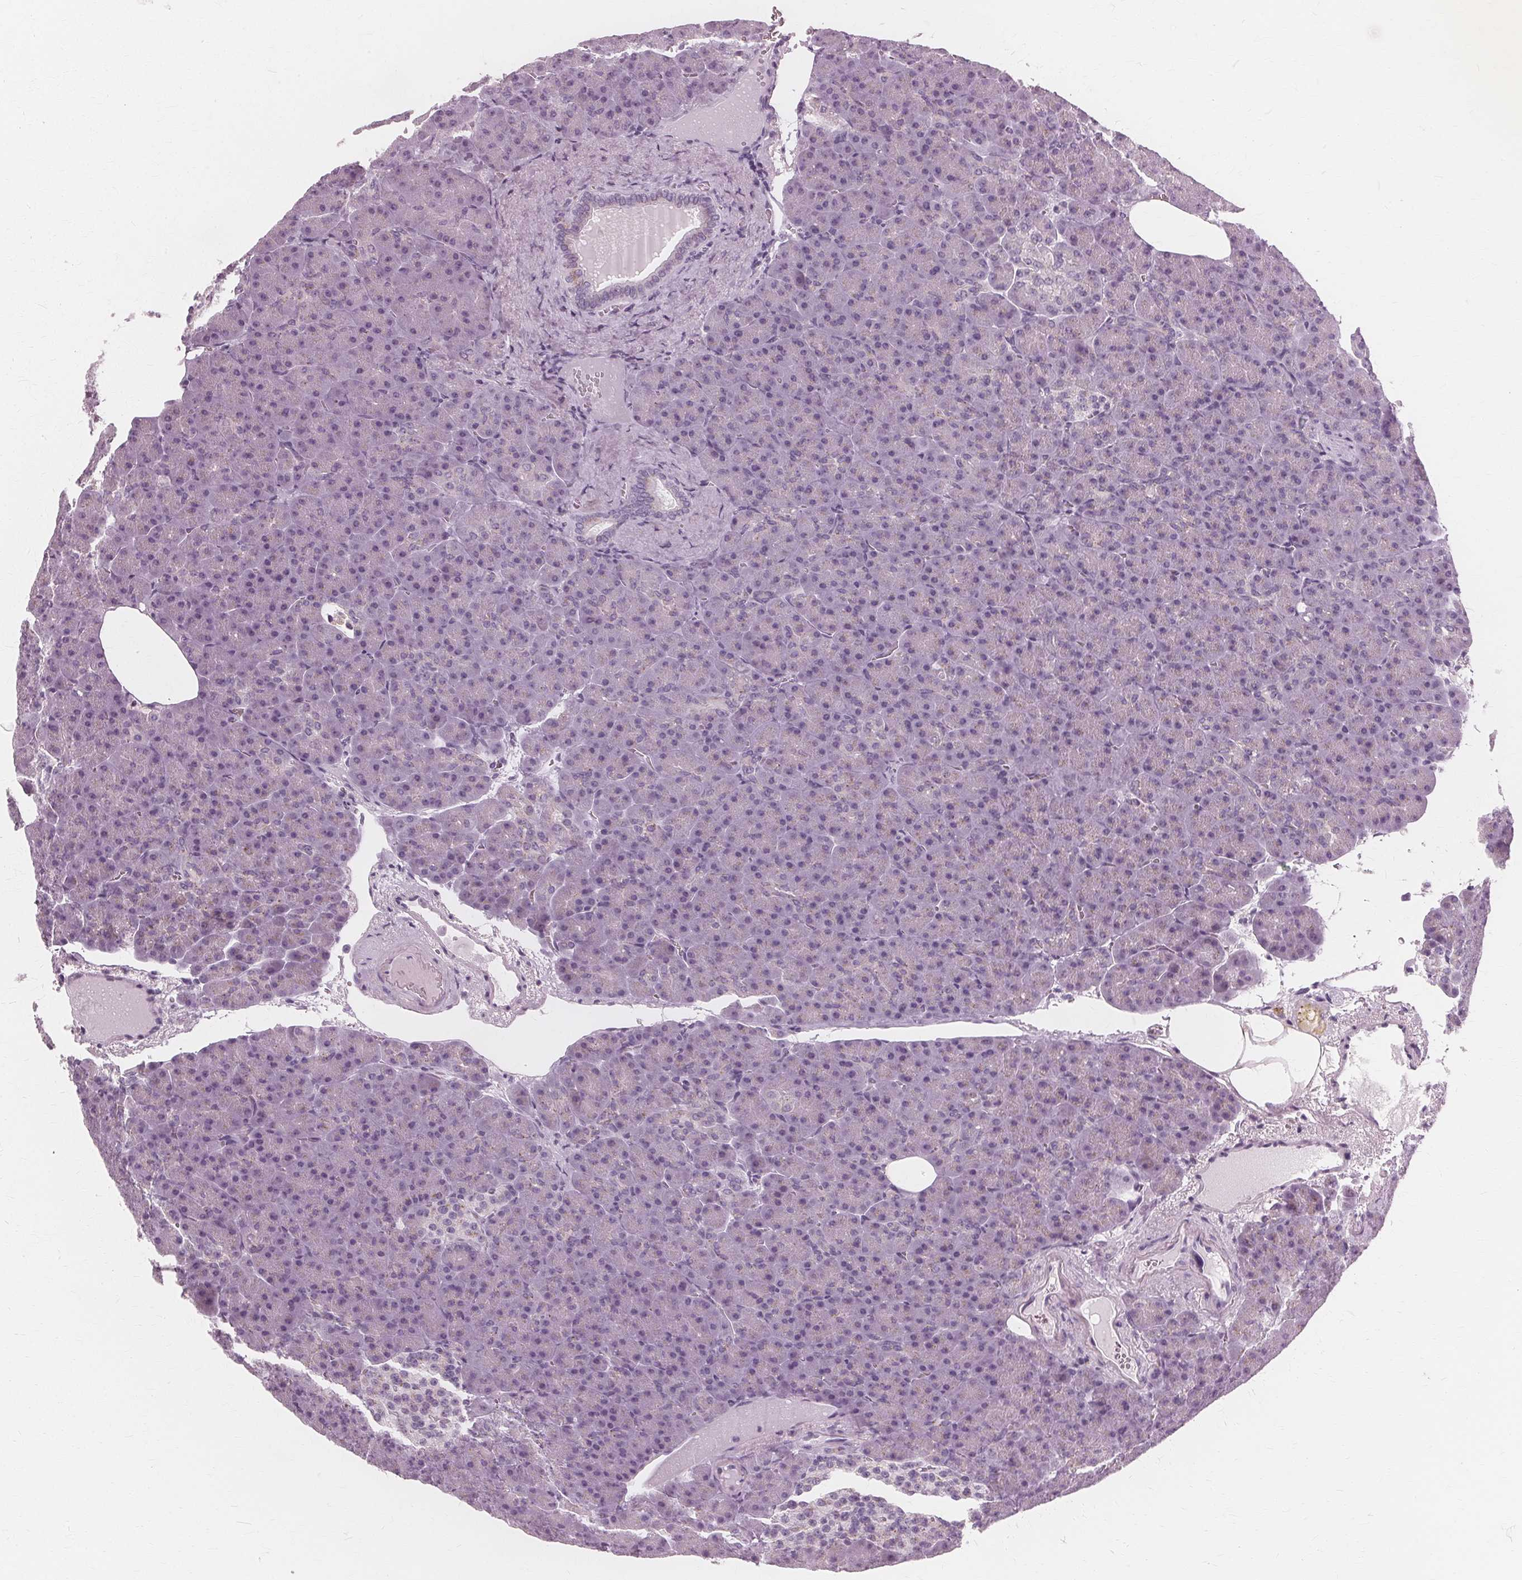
{"staining": {"intensity": "weak", "quantity": "<25%", "location": "cytoplasmic/membranous"}, "tissue": "pancreas", "cell_type": "Exocrine glandular cells", "image_type": "normal", "snomed": [{"axis": "morphology", "description": "Normal tissue, NOS"}, {"axis": "topography", "description": "Pancreas"}], "caption": "Immunohistochemistry (IHC) of unremarkable human pancreas reveals no staining in exocrine glandular cells. The staining is performed using DAB brown chromogen with nuclei counter-stained in using hematoxylin.", "gene": "DNASE2", "patient": {"sex": "female", "age": 74}}